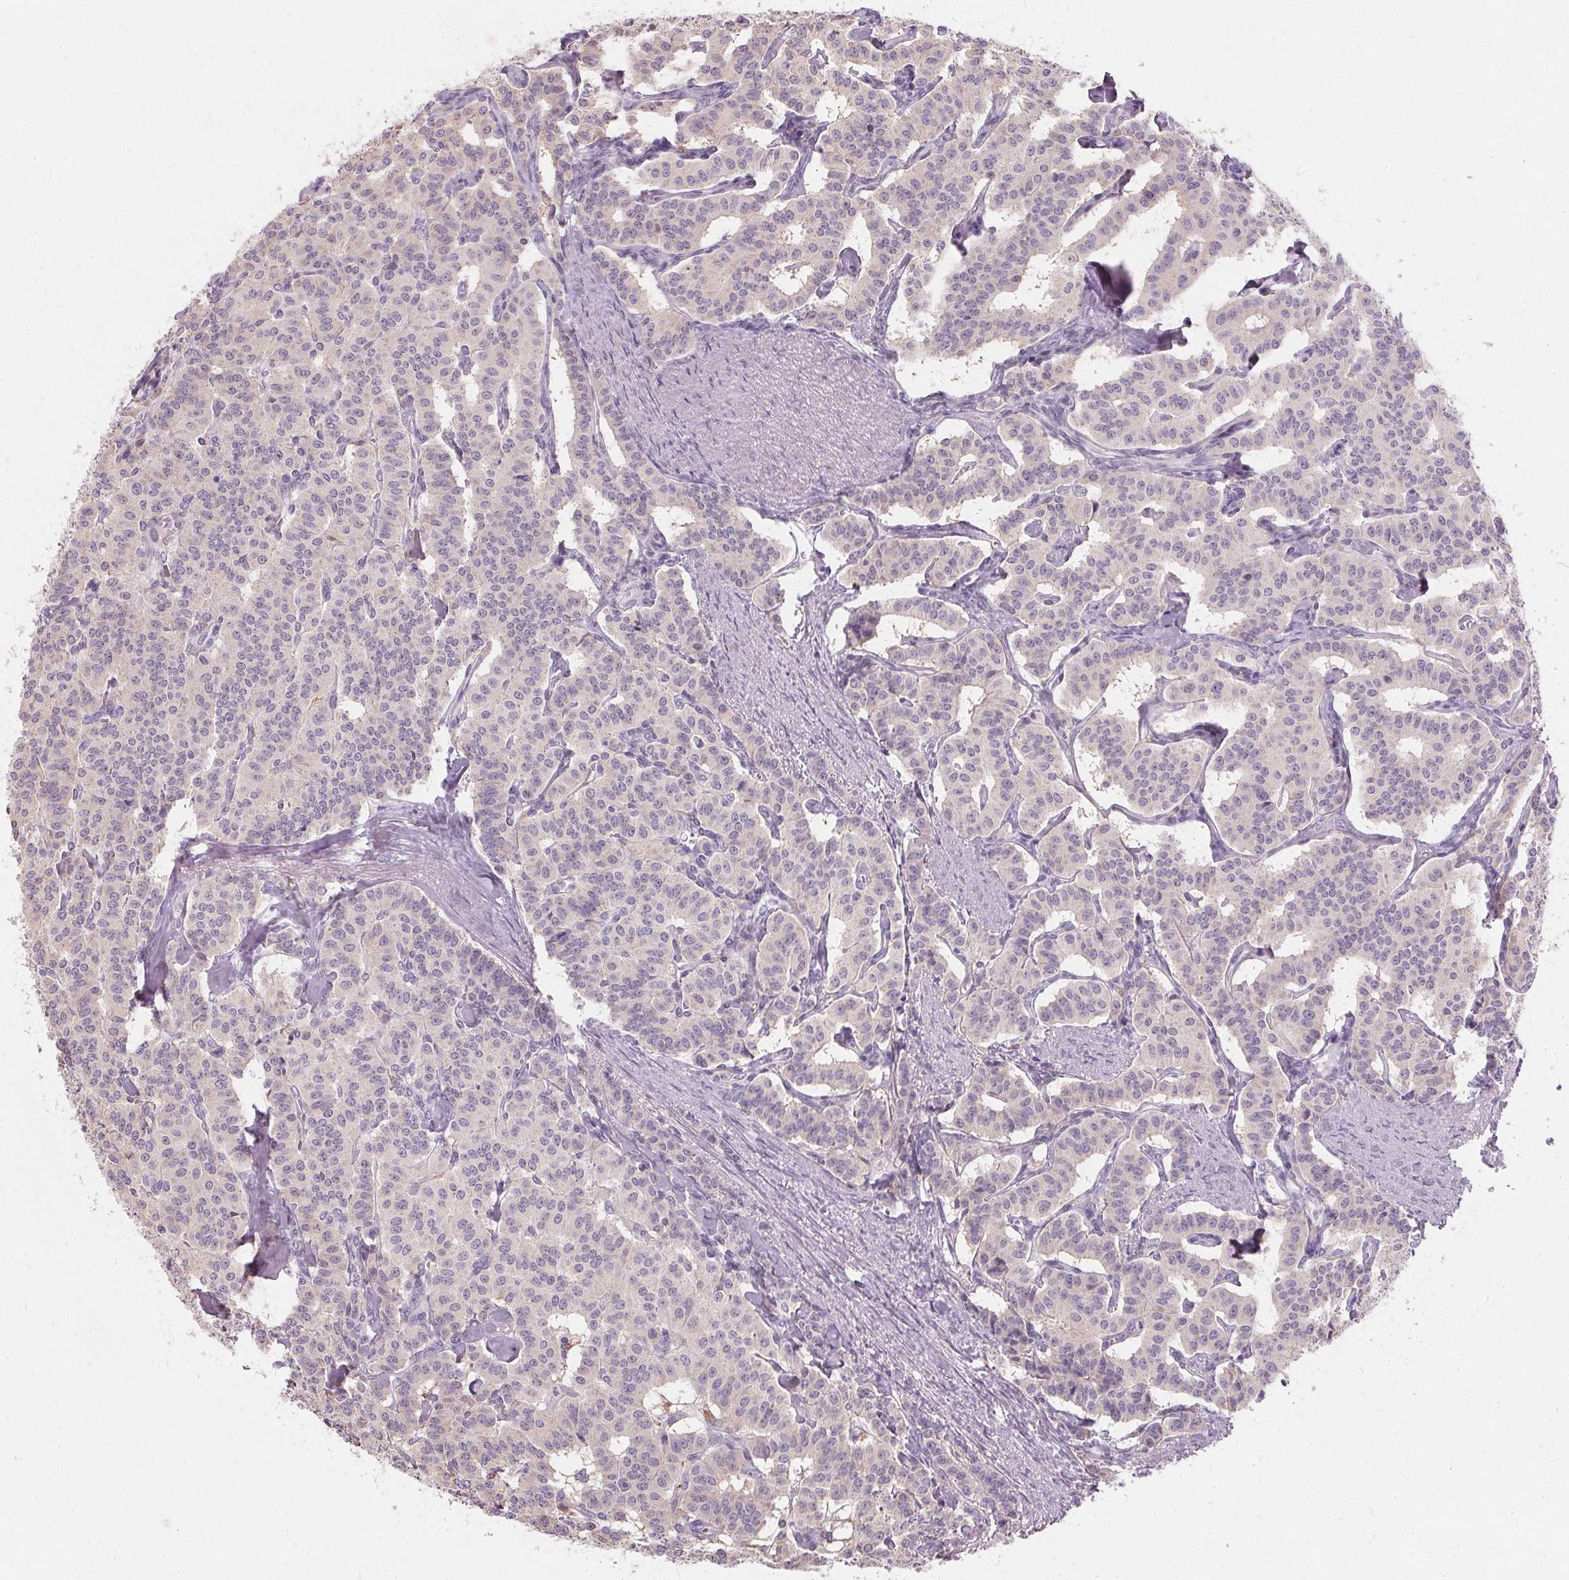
{"staining": {"intensity": "negative", "quantity": "none", "location": "none"}, "tissue": "carcinoid", "cell_type": "Tumor cells", "image_type": "cancer", "snomed": [{"axis": "morphology", "description": "Carcinoid, malignant, NOS"}, {"axis": "topography", "description": "Lung"}], "caption": "High power microscopy photomicrograph of an immunohistochemistry (IHC) micrograph of carcinoid (malignant), revealing no significant positivity in tumor cells.", "gene": "IFNGR1", "patient": {"sex": "female", "age": 46}}